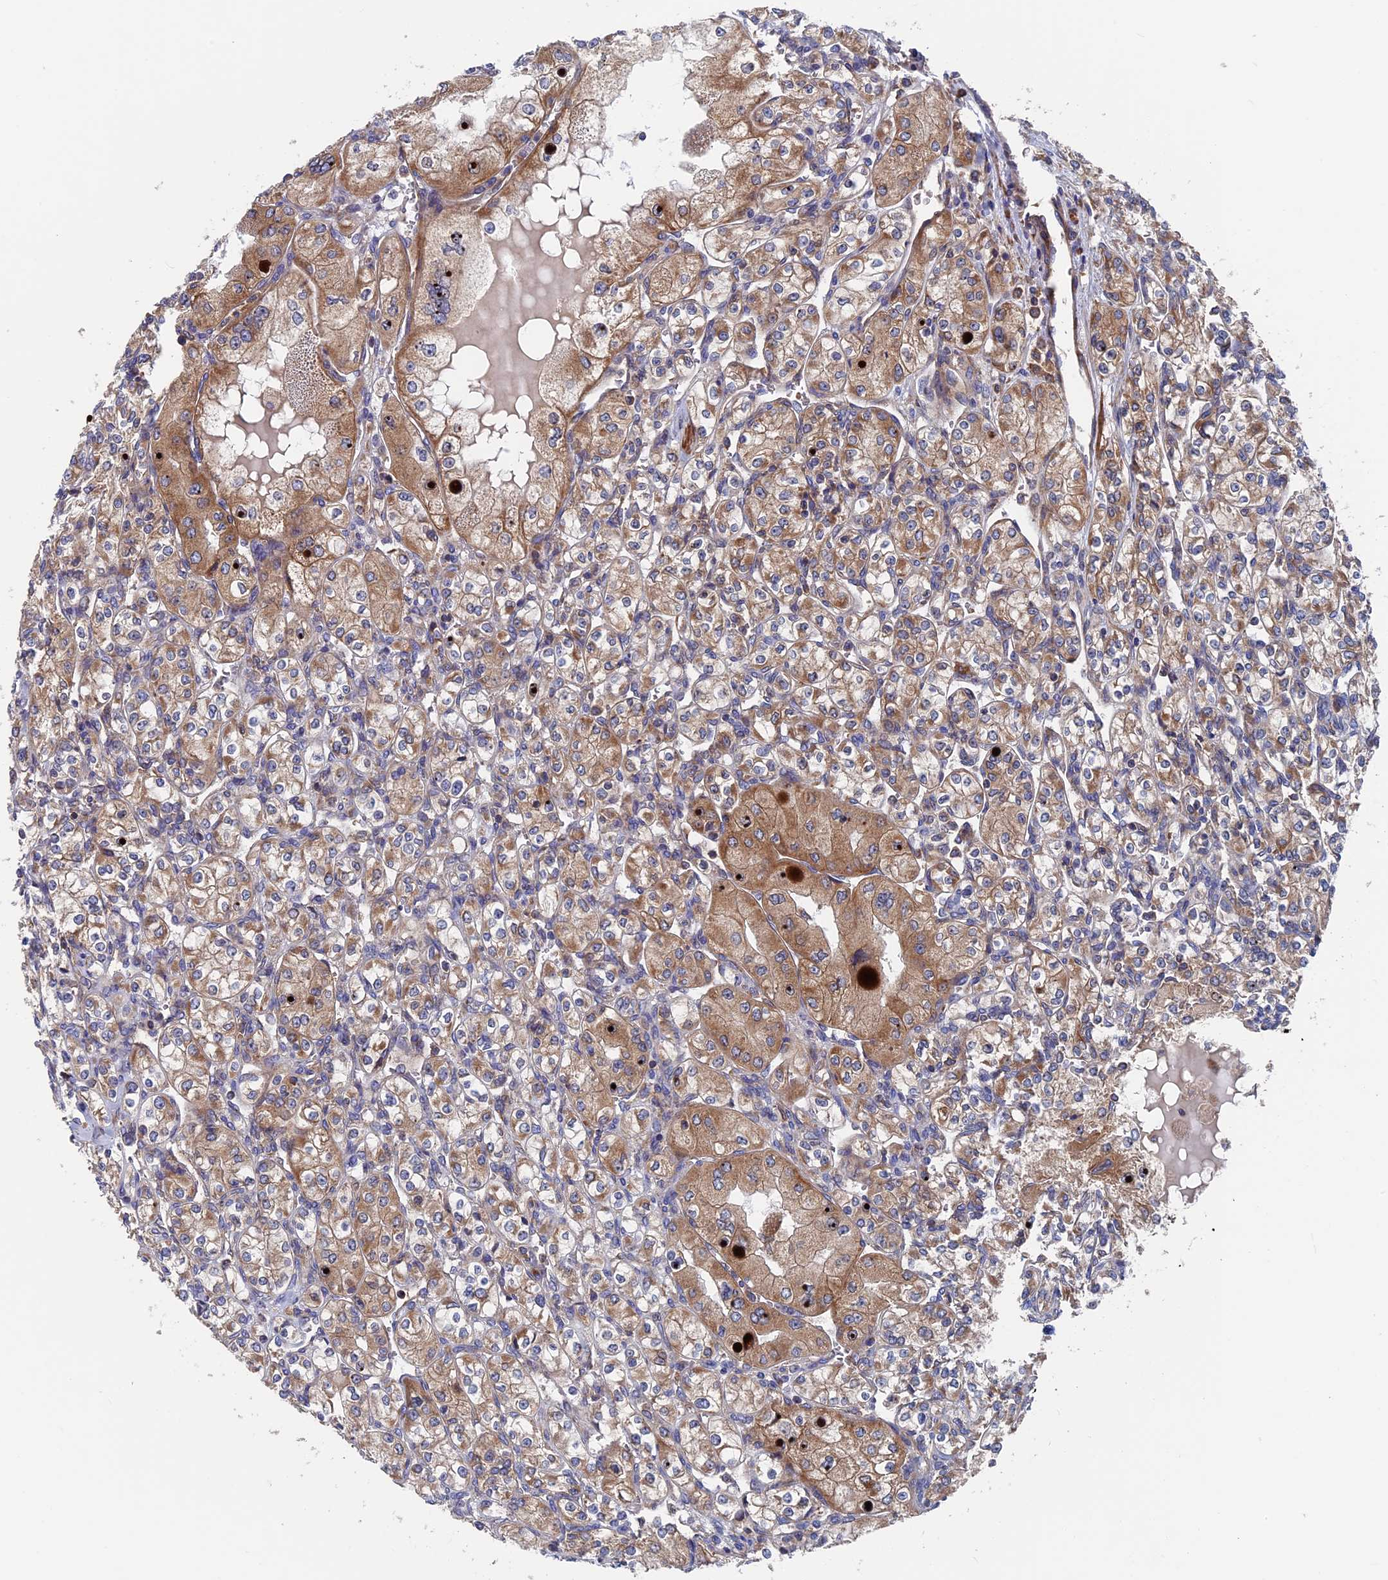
{"staining": {"intensity": "moderate", "quantity": ">75%", "location": "cytoplasmic/membranous"}, "tissue": "renal cancer", "cell_type": "Tumor cells", "image_type": "cancer", "snomed": [{"axis": "morphology", "description": "Adenocarcinoma, NOS"}, {"axis": "topography", "description": "Kidney"}], "caption": "Immunohistochemical staining of human renal cancer (adenocarcinoma) shows medium levels of moderate cytoplasmic/membranous expression in approximately >75% of tumor cells. The staining was performed using DAB (3,3'-diaminobenzidine), with brown indicating positive protein expression. Nuclei are stained blue with hematoxylin.", "gene": "DNAJC3", "patient": {"sex": "male", "age": 77}}